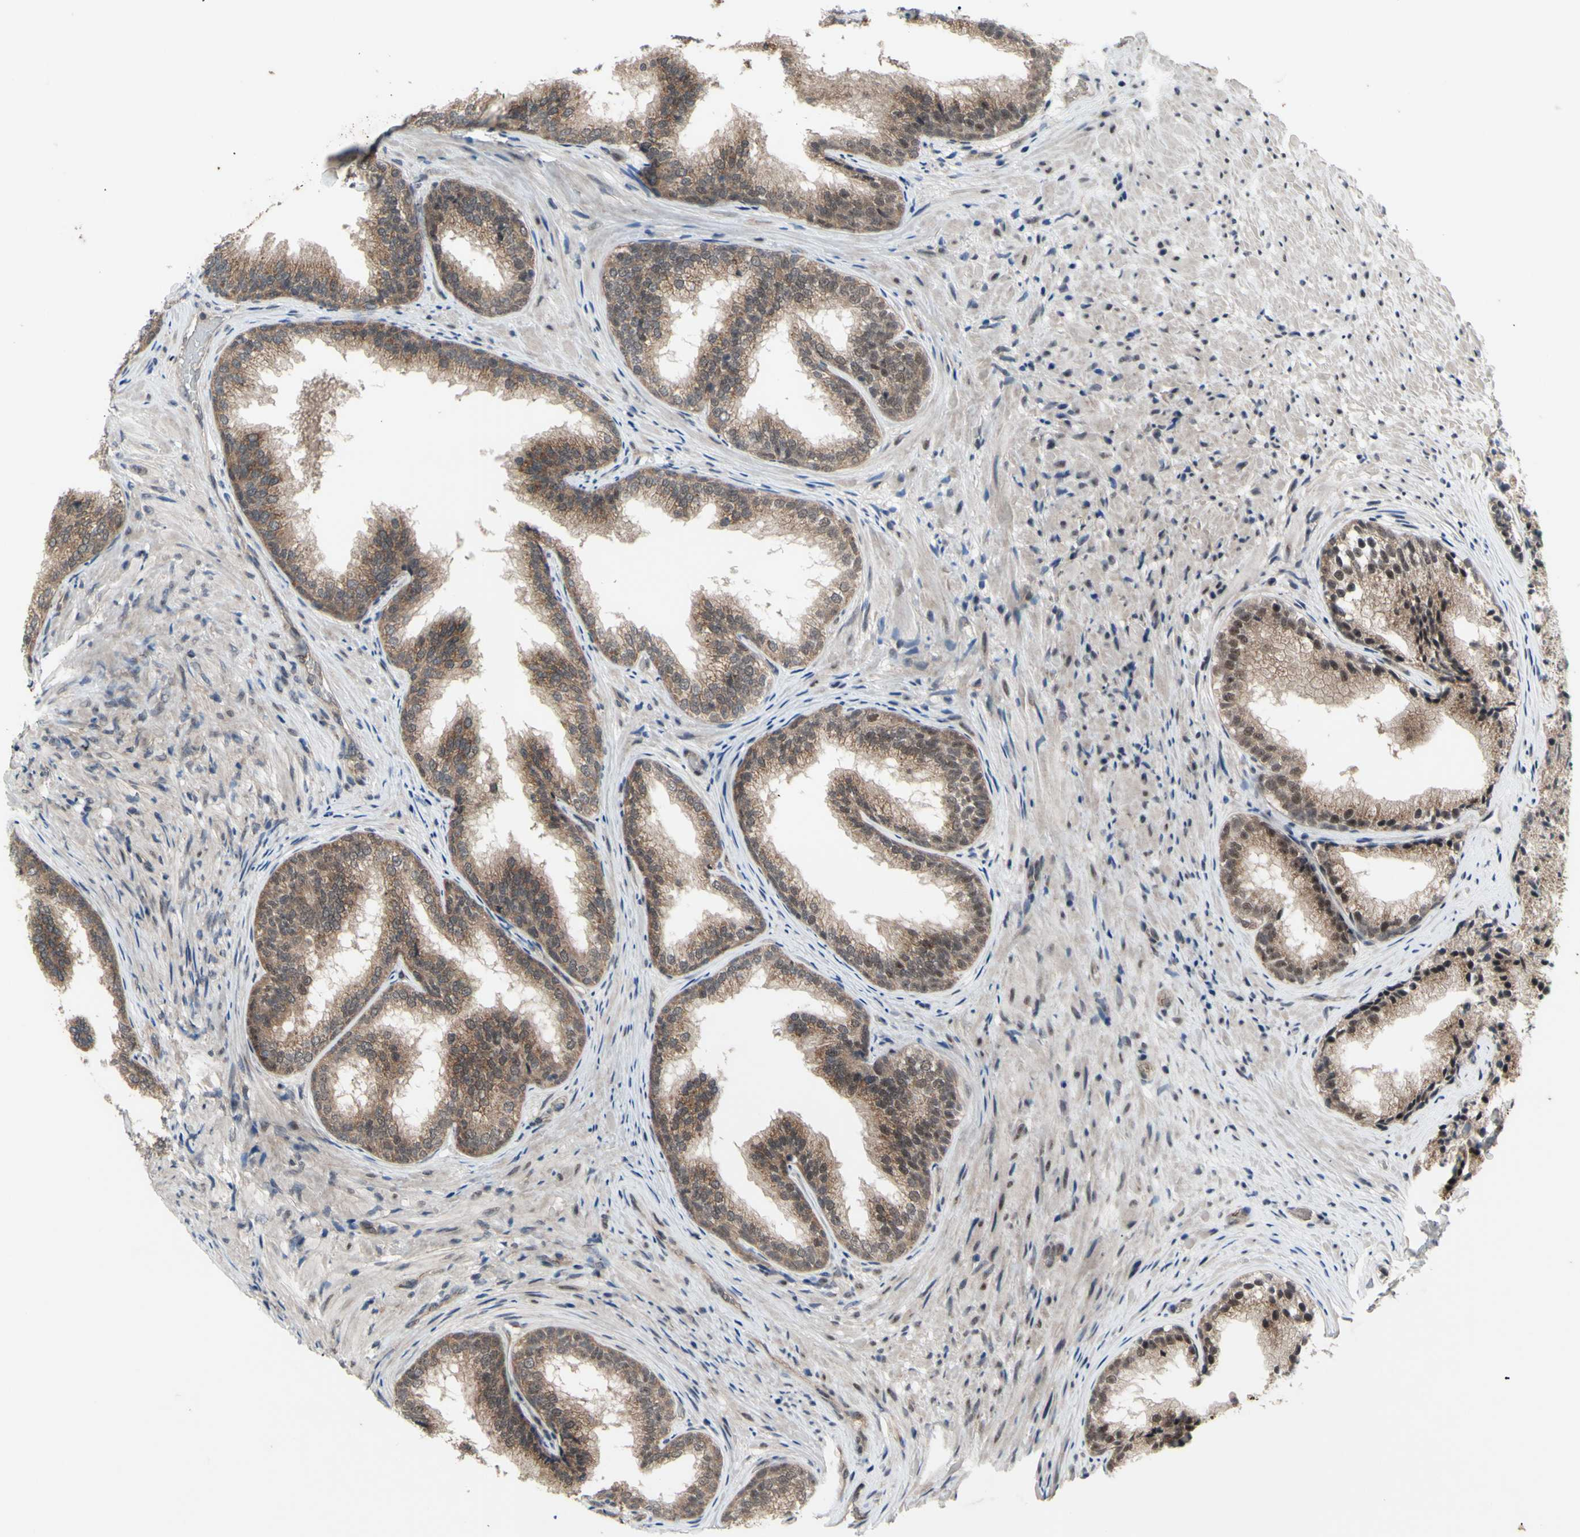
{"staining": {"intensity": "moderate", "quantity": "25%-75%", "location": "cytoplasmic/membranous"}, "tissue": "prostate", "cell_type": "Glandular cells", "image_type": "normal", "snomed": [{"axis": "morphology", "description": "Normal tissue, NOS"}, {"axis": "topography", "description": "Prostate"}], "caption": "Glandular cells show medium levels of moderate cytoplasmic/membranous positivity in approximately 25%-75% of cells in normal human prostate. (IHC, brightfield microscopy, high magnification).", "gene": "TRDMT1", "patient": {"sex": "male", "age": 76}}